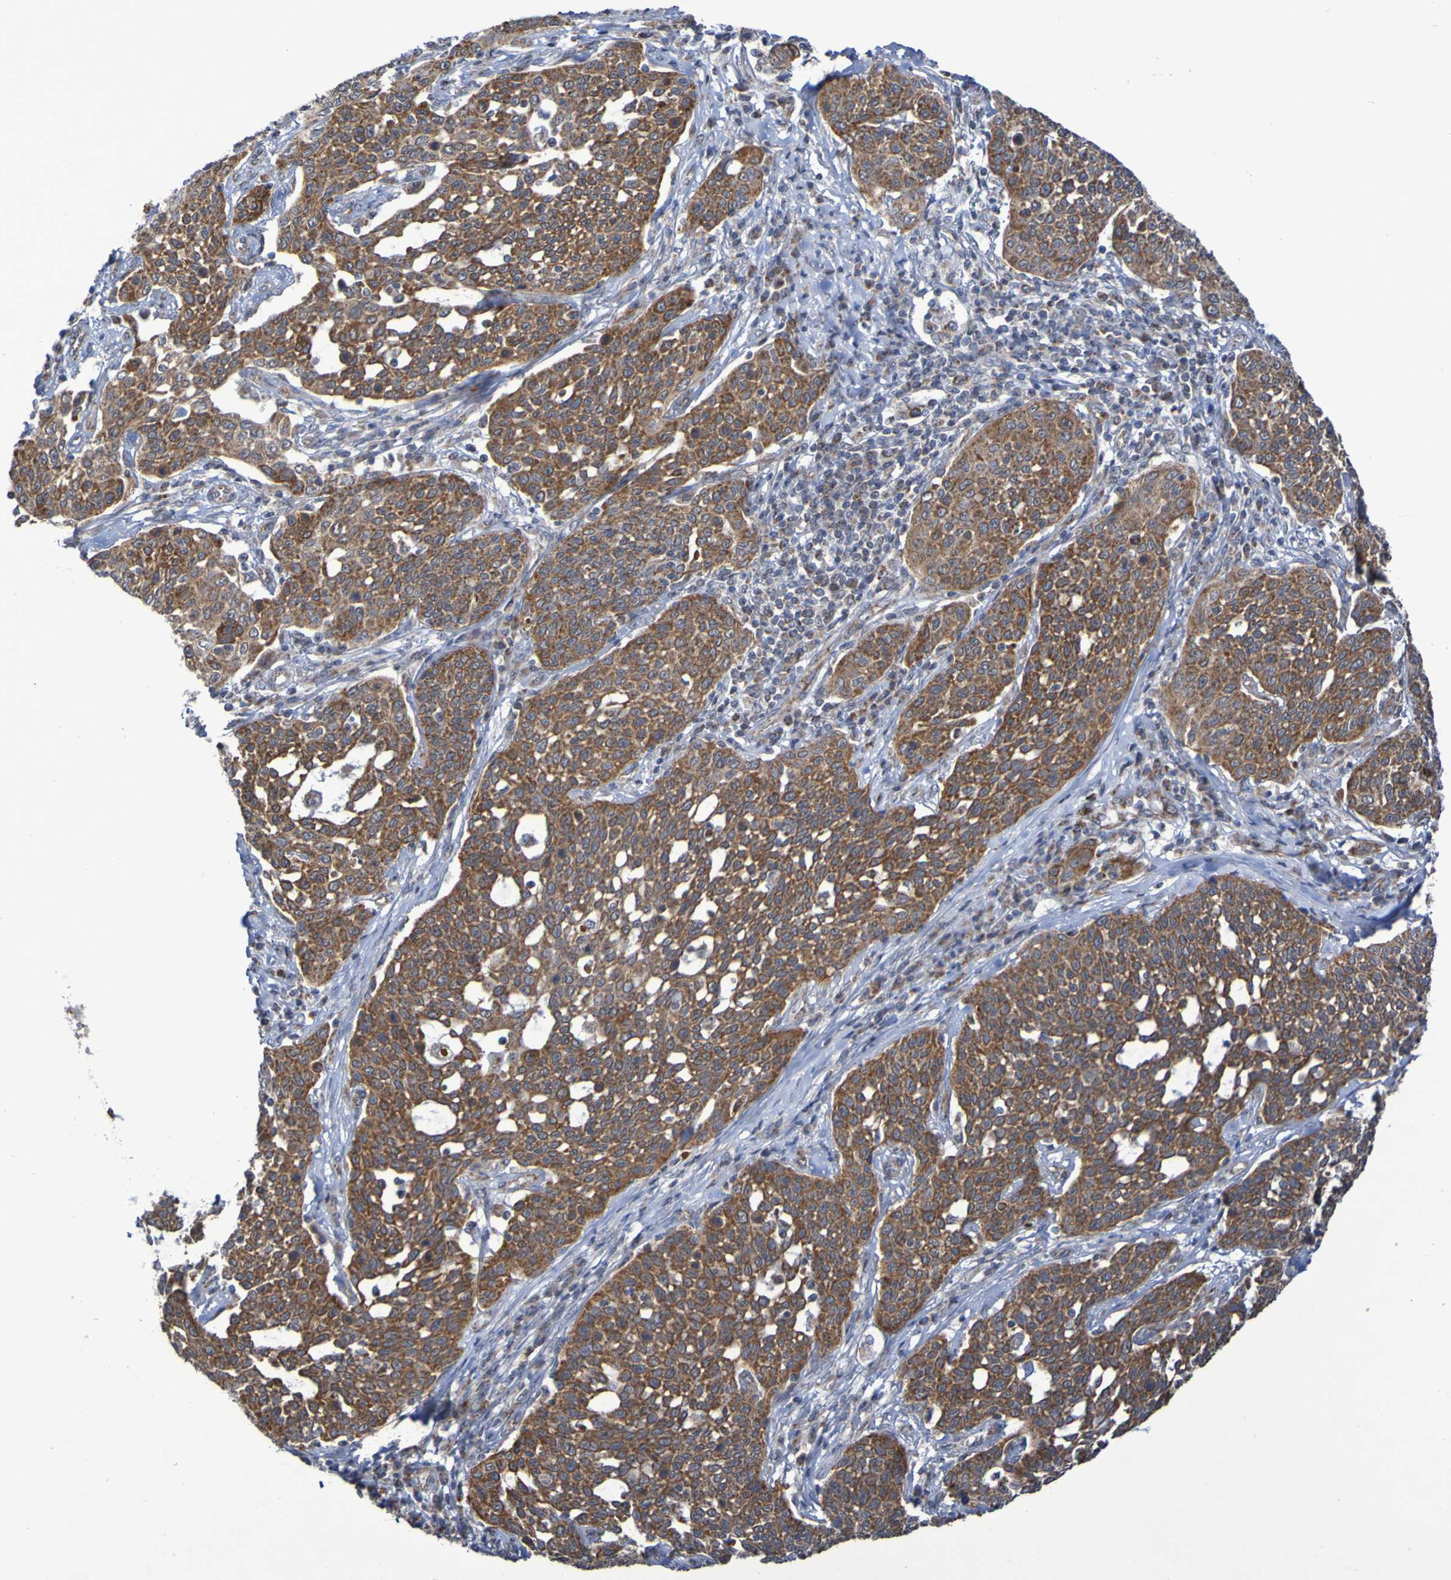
{"staining": {"intensity": "strong", "quantity": ">75%", "location": "cytoplasmic/membranous"}, "tissue": "cervical cancer", "cell_type": "Tumor cells", "image_type": "cancer", "snomed": [{"axis": "morphology", "description": "Squamous cell carcinoma, NOS"}, {"axis": "topography", "description": "Cervix"}], "caption": "High-magnification brightfield microscopy of cervical cancer (squamous cell carcinoma) stained with DAB (3,3'-diaminobenzidine) (brown) and counterstained with hematoxylin (blue). tumor cells exhibit strong cytoplasmic/membranous expression is identified in approximately>75% of cells.", "gene": "DVL1", "patient": {"sex": "female", "age": 34}}